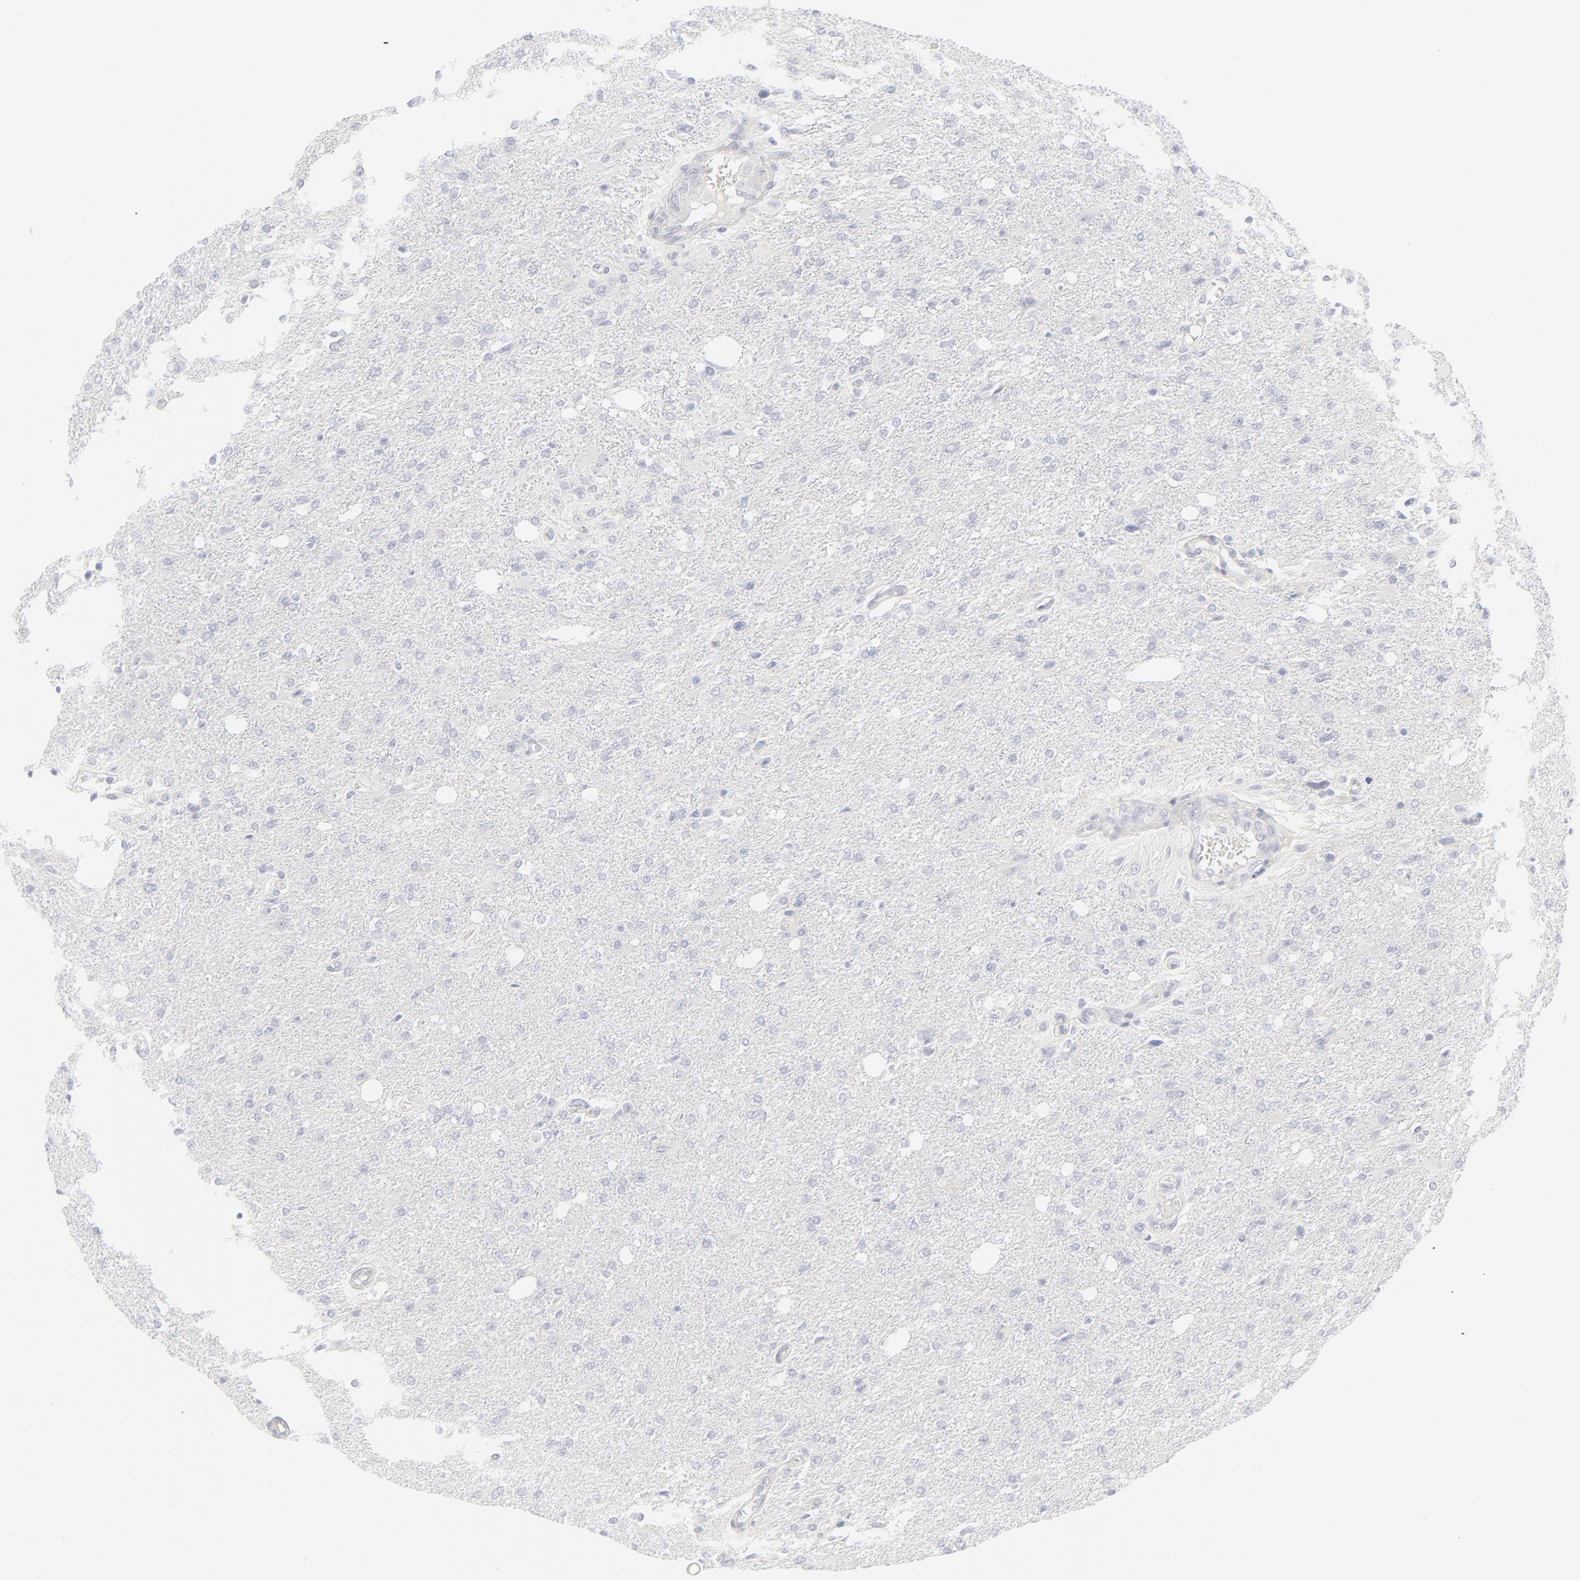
{"staining": {"intensity": "negative", "quantity": "none", "location": "none"}, "tissue": "glioma", "cell_type": "Tumor cells", "image_type": "cancer", "snomed": [{"axis": "morphology", "description": "Glioma, malignant, High grade"}, {"axis": "topography", "description": "Cerebral cortex"}], "caption": "Immunohistochemical staining of malignant high-grade glioma reveals no significant staining in tumor cells.", "gene": "NPNT", "patient": {"sex": "male", "age": 76}}